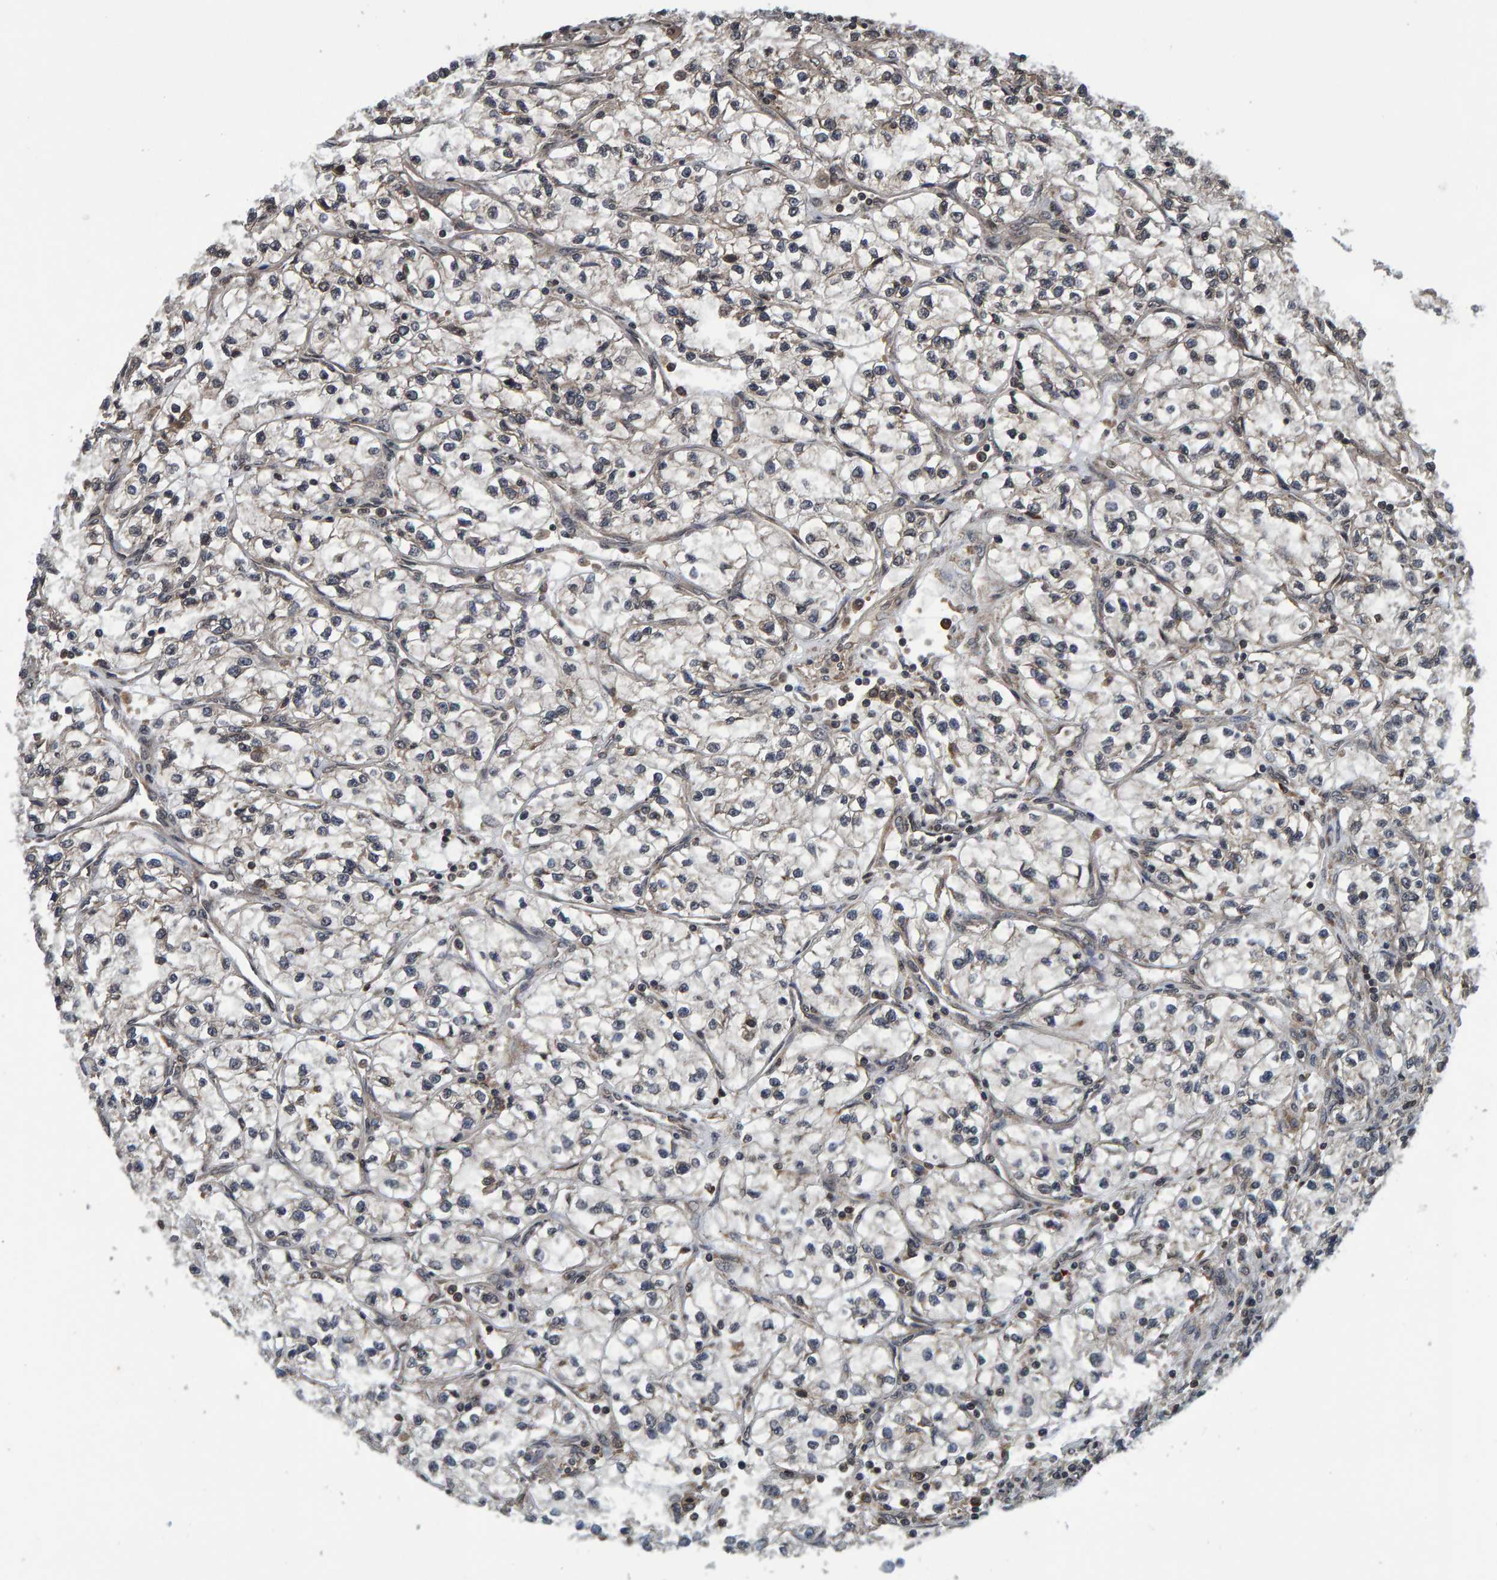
{"staining": {"intensity": "negative", "quantity": "none", "location": "none"}, "tissue": "renal cancer", "cell_type": "Tumor cells", "image_type": "cancer", "snomed": [{"axis": "morphology", "description": "Adenocarcinoma, NOS"}, {"axis": "topography", "description": "Kidney"}], "caption": "Protein analysis of renal cancer displays no significant staining in tumor cells.", "gene": "GAB2", "patient": {"sex": "female", "age": 57}}